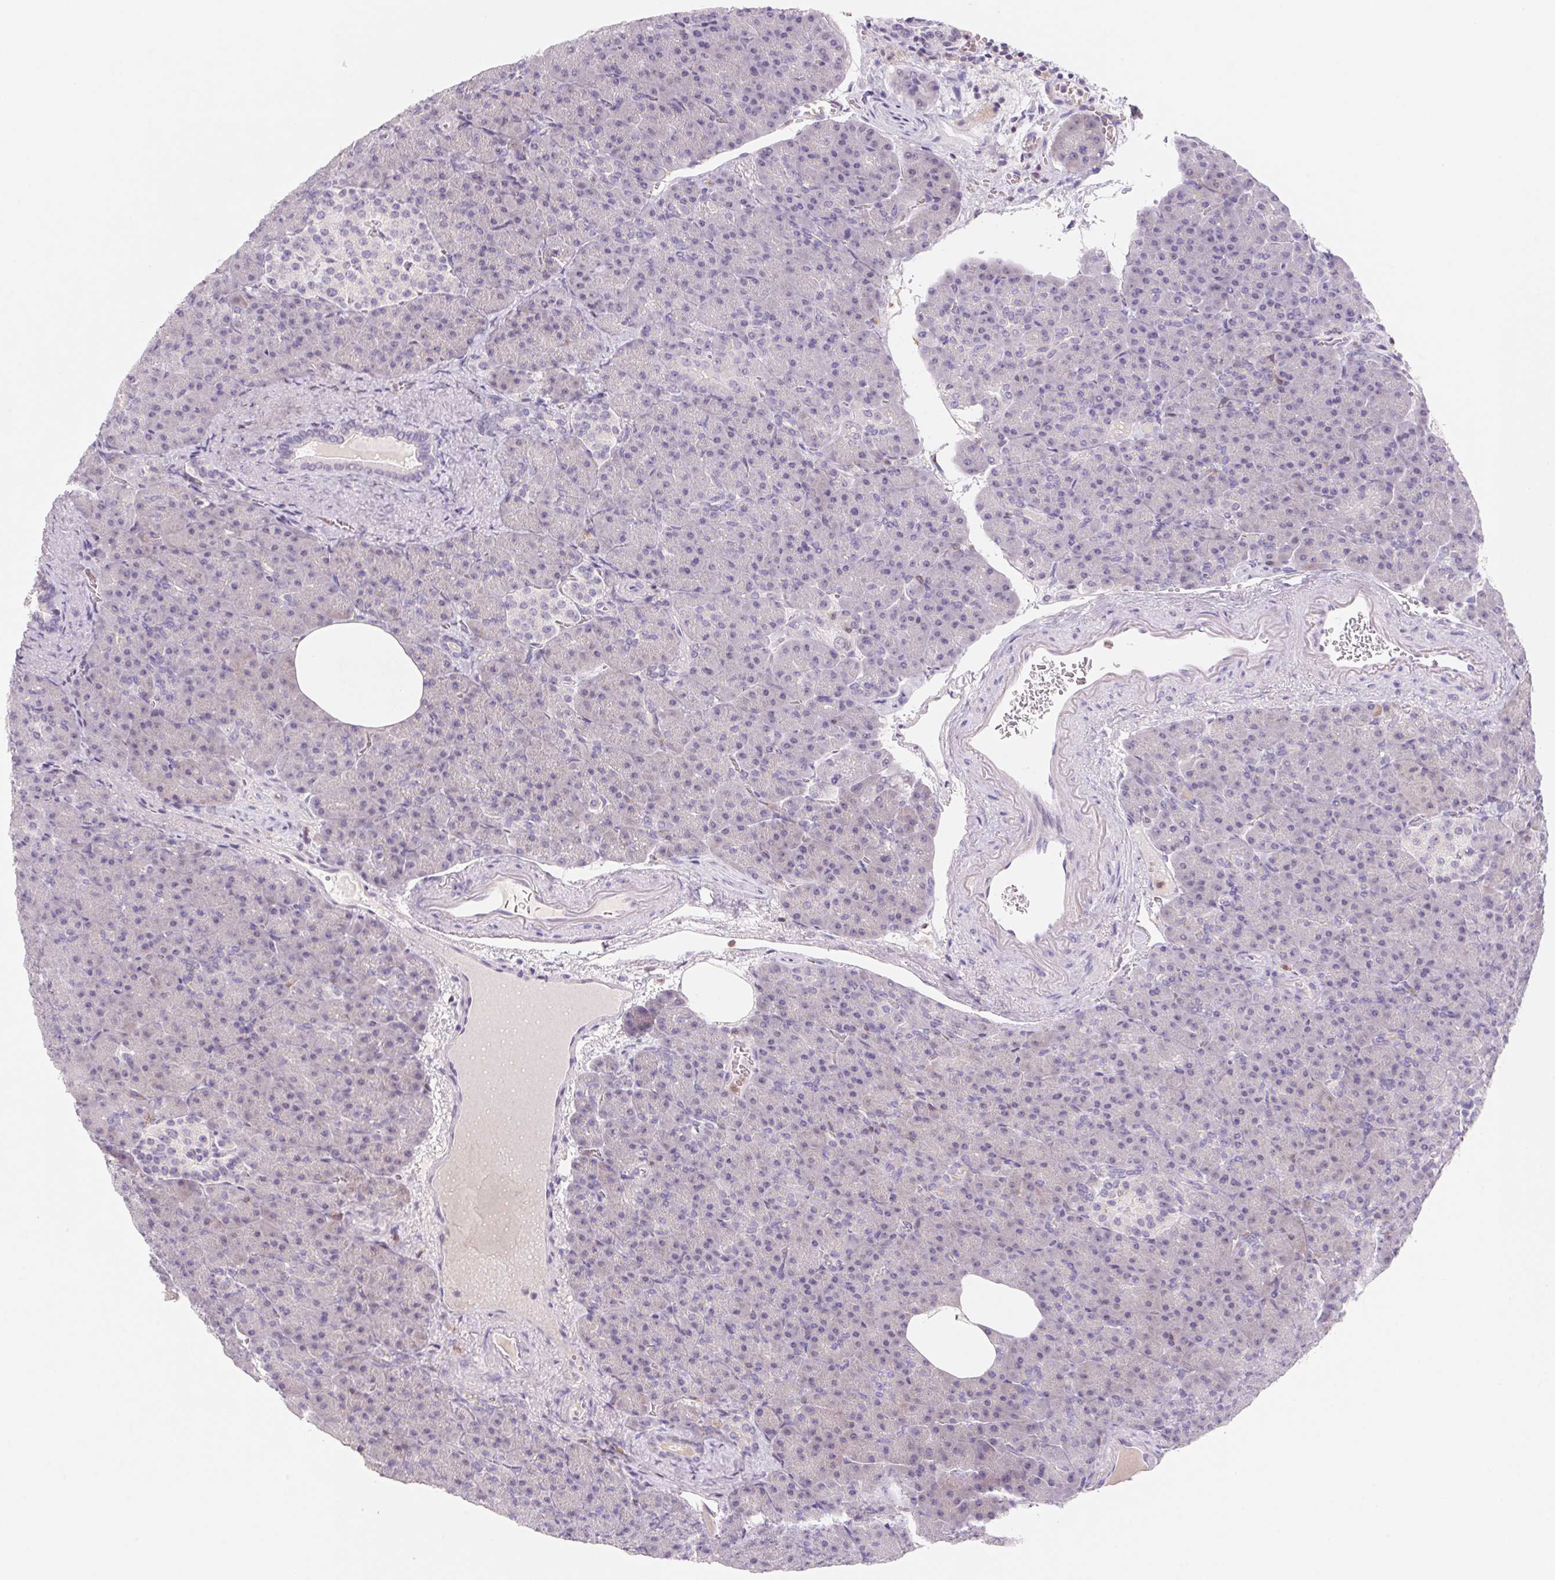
{"staining": {"intensity": "negative", "quantity": "none", "location": "none"}, "tissue": "pancreas", "cell_type": "Exocrine glandular cells", "image_type": "normal", "snomed": [{"axis": "morphology", "description": "Normal tissue, NOS"}, {"axis": "topography", "description": "Pancreas"}], "caption": "Protein analysis of benign pancreas displays no significant positivity in exocrine glandular cells. The staining was performed using DAB to visualize the protein expression in brown, while the nuclei were stained in blue with hematoxylin (Magnification: 20x).", "gene": "KIF26A", "patient": {"sex": "female", "age": 74}}